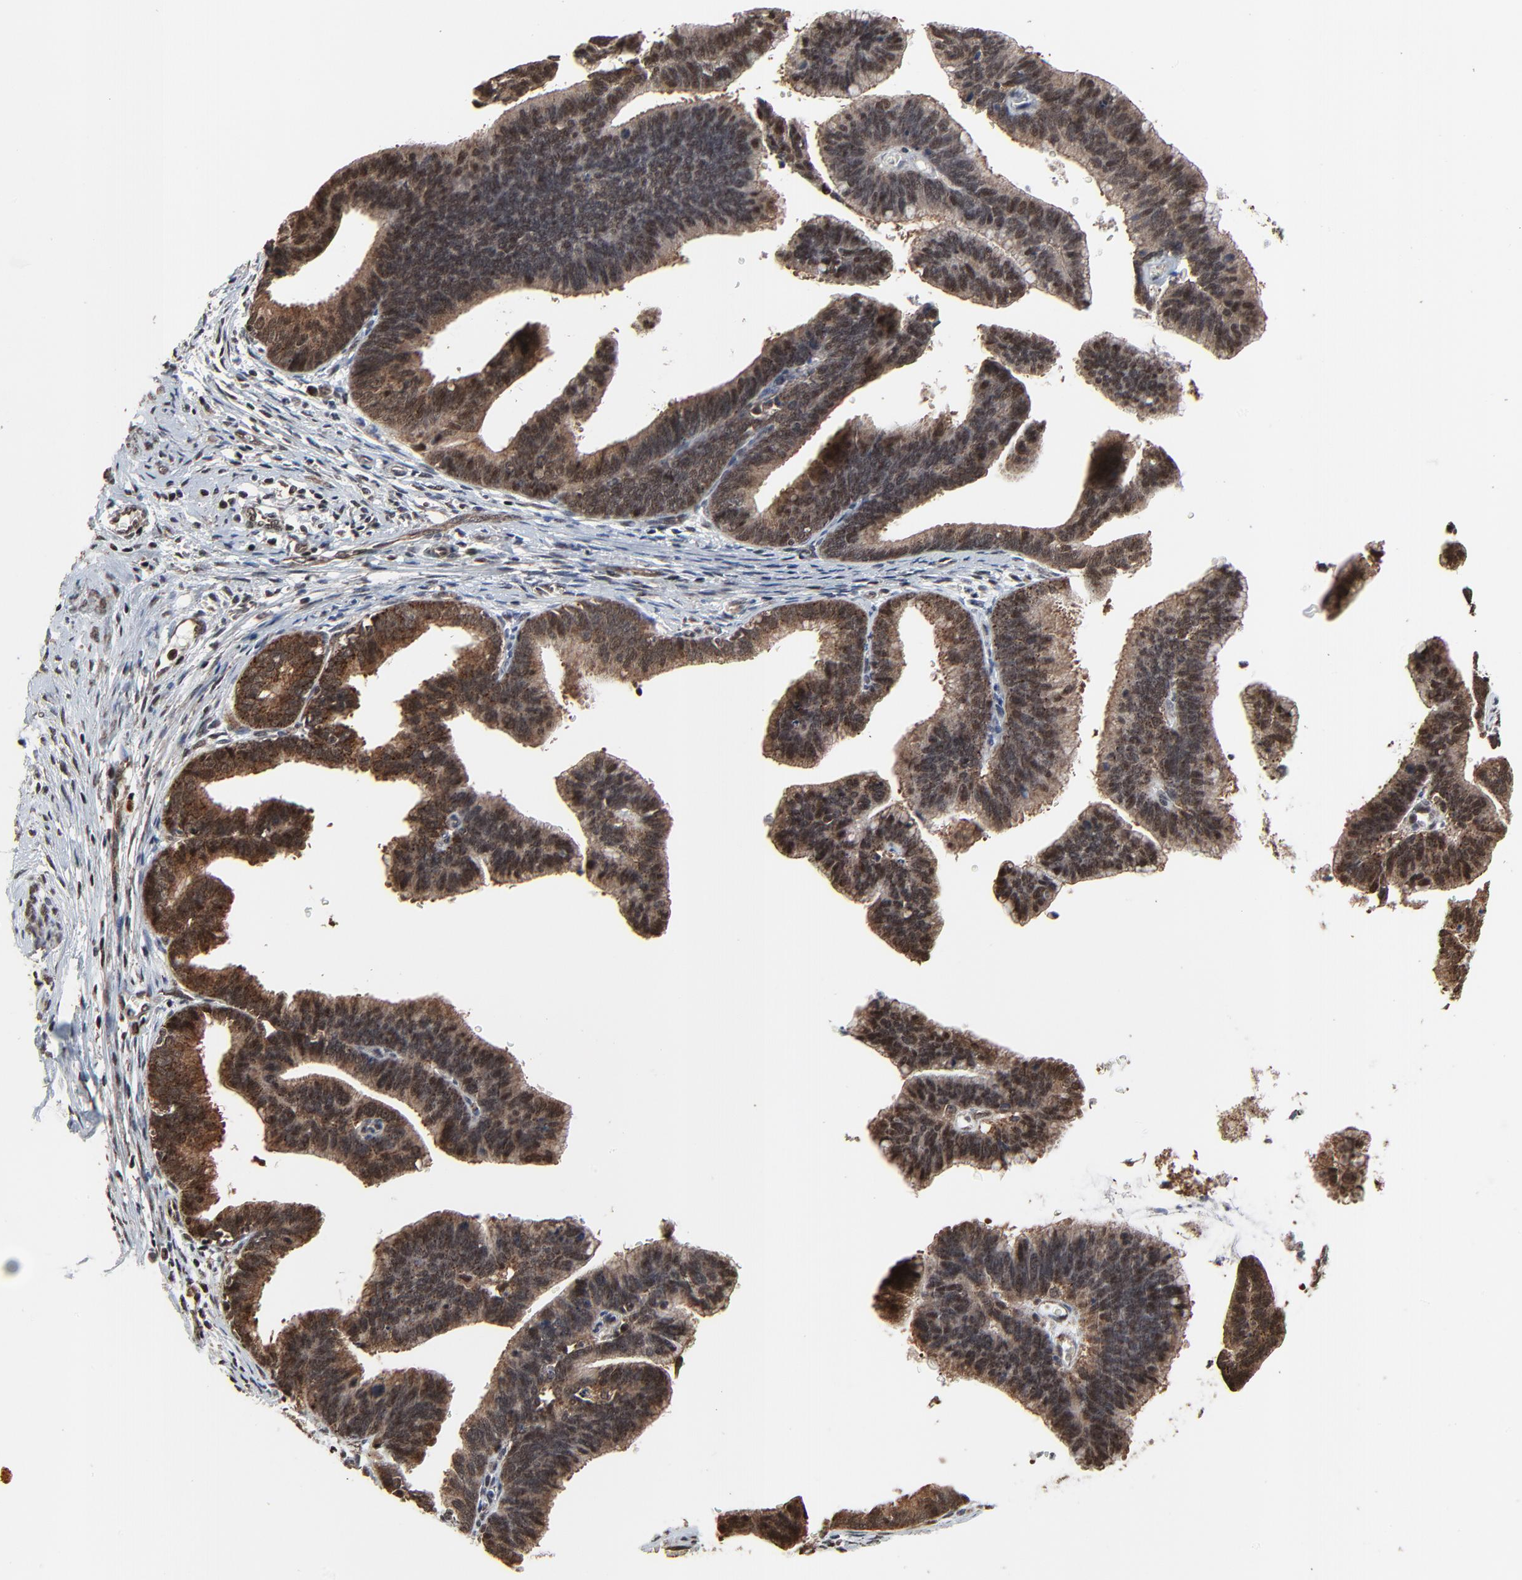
{"staining": {"intensity": "moderate", "quantity": ">75%", "location": "cytoplasmic/membranous,nuclear"}, "tissue": "cervical cancer", "cell_type": "Tumor cells", "image_type": "cancer", "snomed": [{"axis": "morphology", "description": "Adenocarcinoma, NOS"}, {"axis": "topography", "description": "Cervix"}], "caption": "Immunohistochemical staining of cervical cancer (adenocarcinoma) shows moderate cytoplasmic/membranous and nuclear protein expression in about >75% of tumor cells. Immunohistochemistry (ihc) stains the protein in brown and the nuclei are stained blue.", "gene": "RHOJ", "patient": {"sex": "female", "age": 47}}